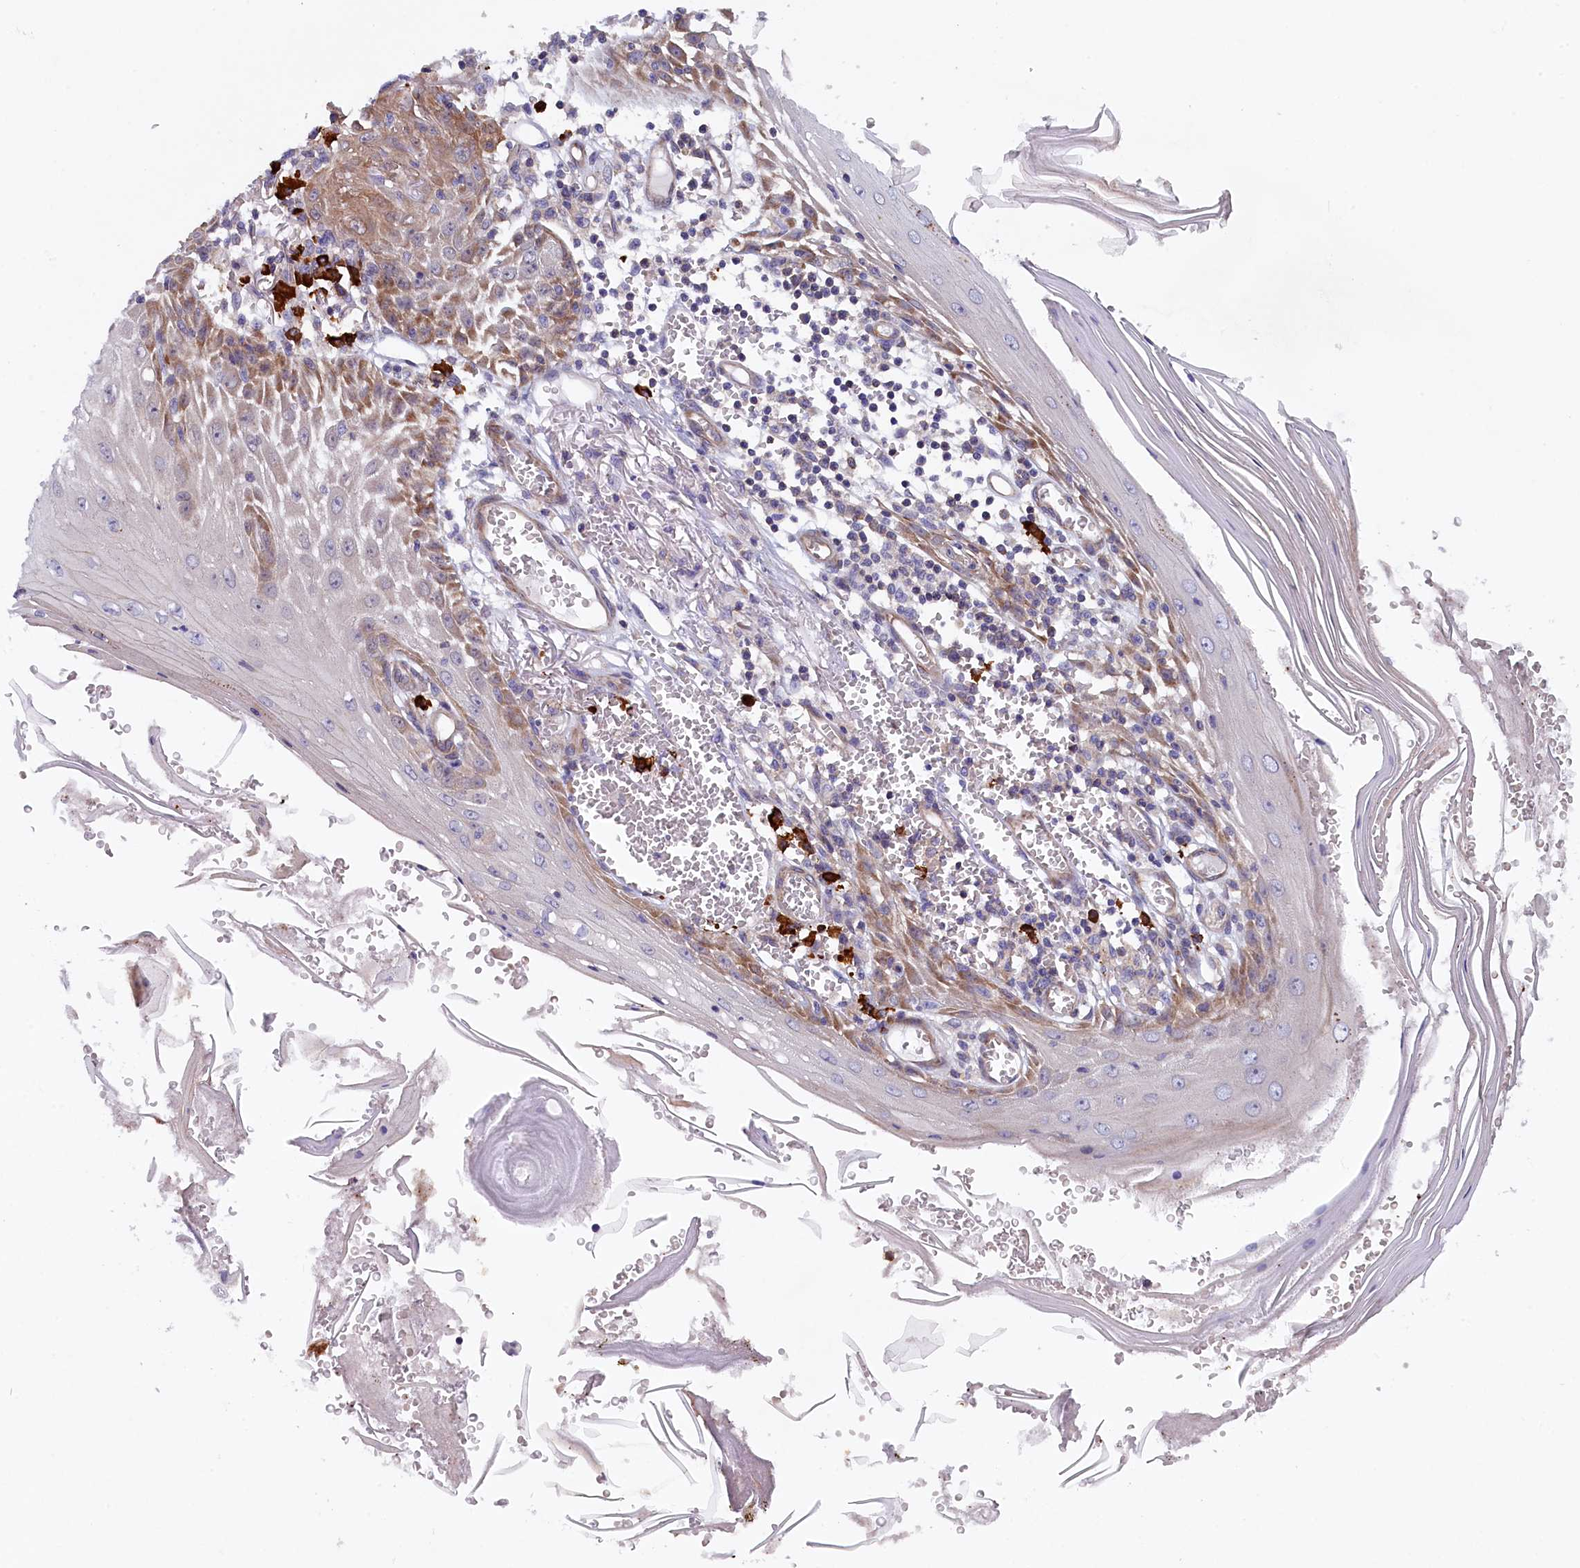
{"staining": {"intensity": "moderate", "quantity": "<25%", "location": "cytoplasmic/membranous"}, "tissue": "skin cancer", "cell_type": "Tumor cells", "image_type": "cancer", "snomed": [{"axis": "morphology", "description": "Squamous cell carcinoma, NOS"}, {"axis": "topography", "description": "Skin"}], "caption": "DAB (3,3'-diaminobenzidine) immunohistochemical staining of human squamous cell carcinoma (skin) displays moderate cytoplasmic/membranous protein expression in about <25% of tumor cells.", "gene": "JPT2", "patient": {"sex": "female", "age": 73}}